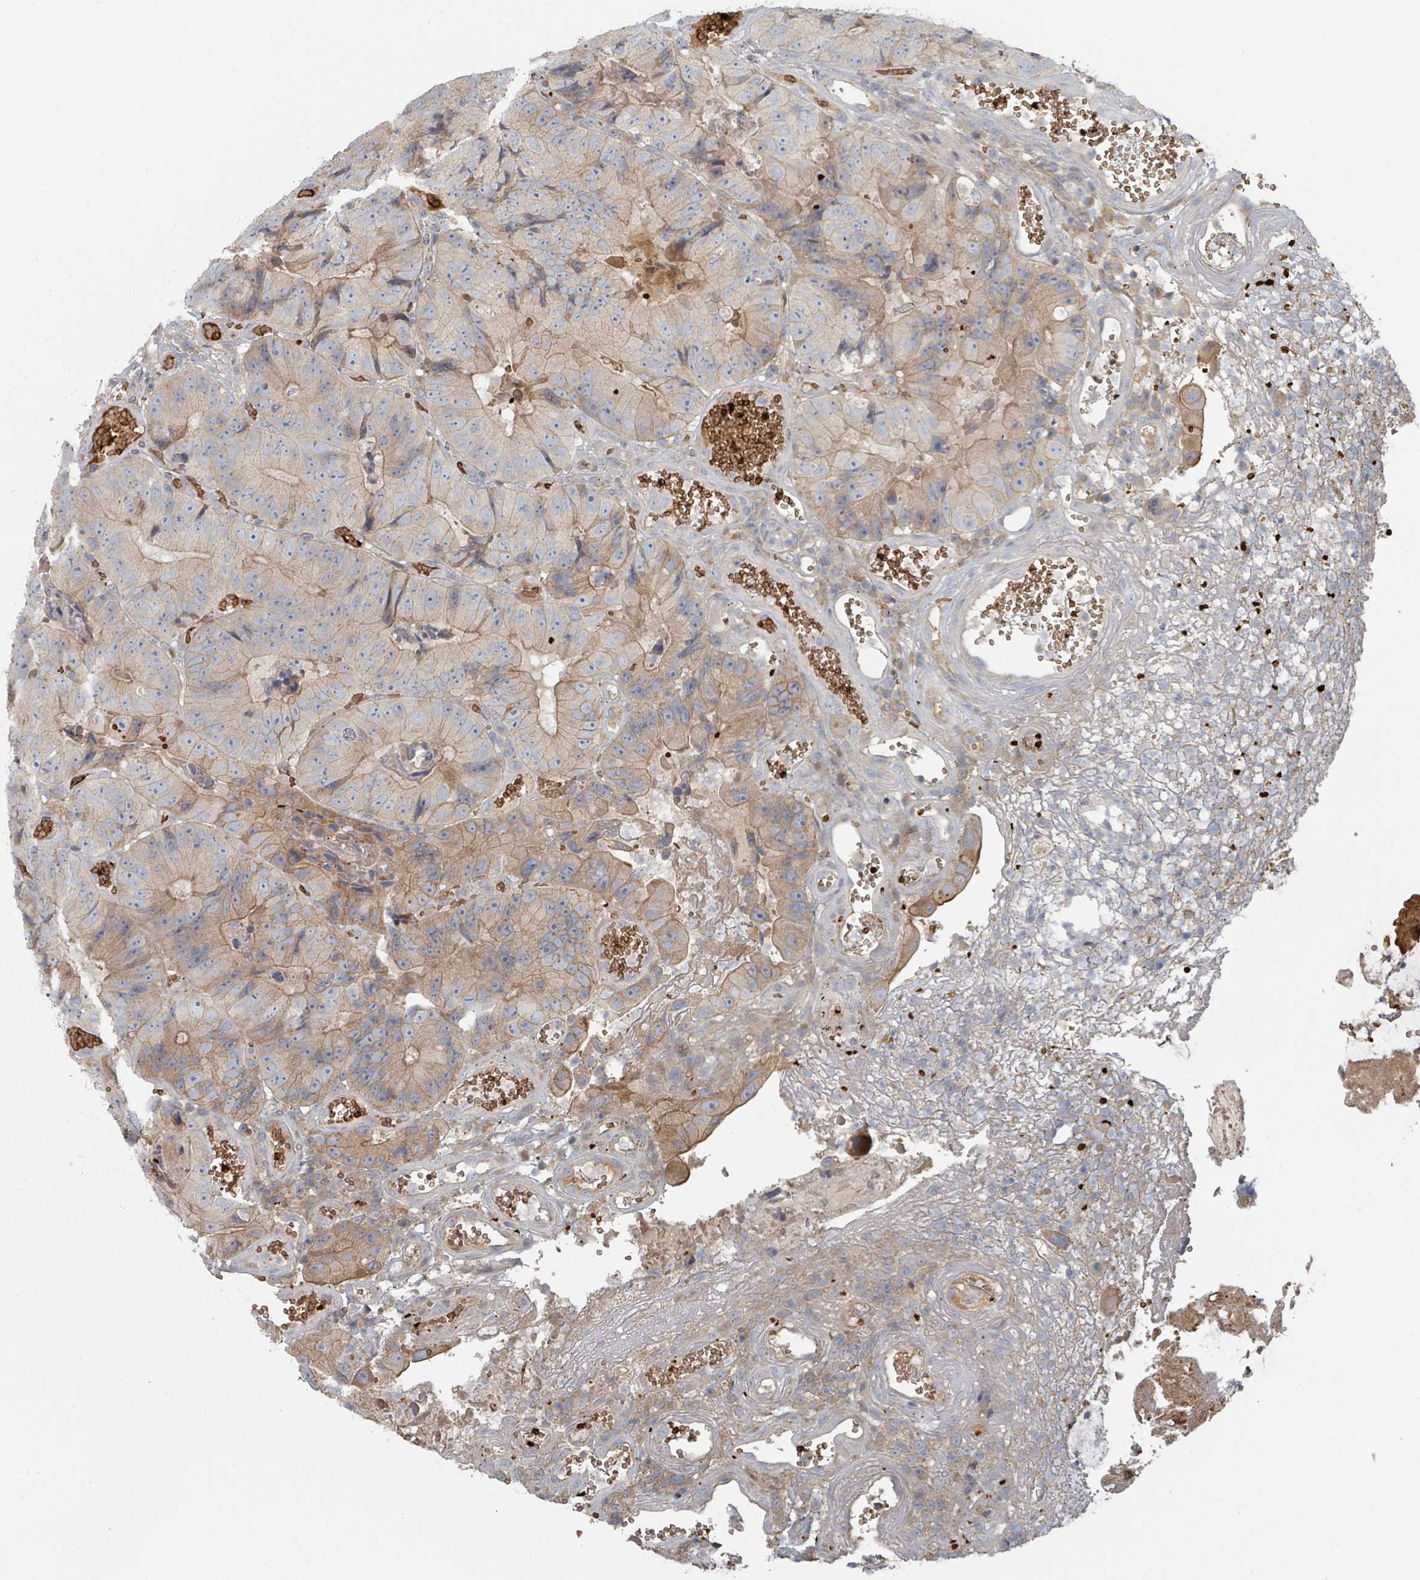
{"staining": {"intensity": "moderate", "quantity": "25%-75%", "location": "cytoplasmic/membranous"}, "tissue": "colorectal cancer", "cell_type": "Tumor cells", "image_type": "cancer", "snomed": [{"axis": "morphology", "description": "Adenocarcinoma, NOS"}, {"axis": "topography", "description": "Colon"}], "caption": "A brown stain highlights moderate cytoplasmic/membranous expression of a protein in colorectal adenocarcinoma tumor cells. (Stains: DAB (3,3'-diaminobenzidine) in brown, nuclei in blue, Microscopy: brightfield microscopy at high magnification).", "gene": "TRPC4AP", "patient": {"sex": "female", "age": 86}}